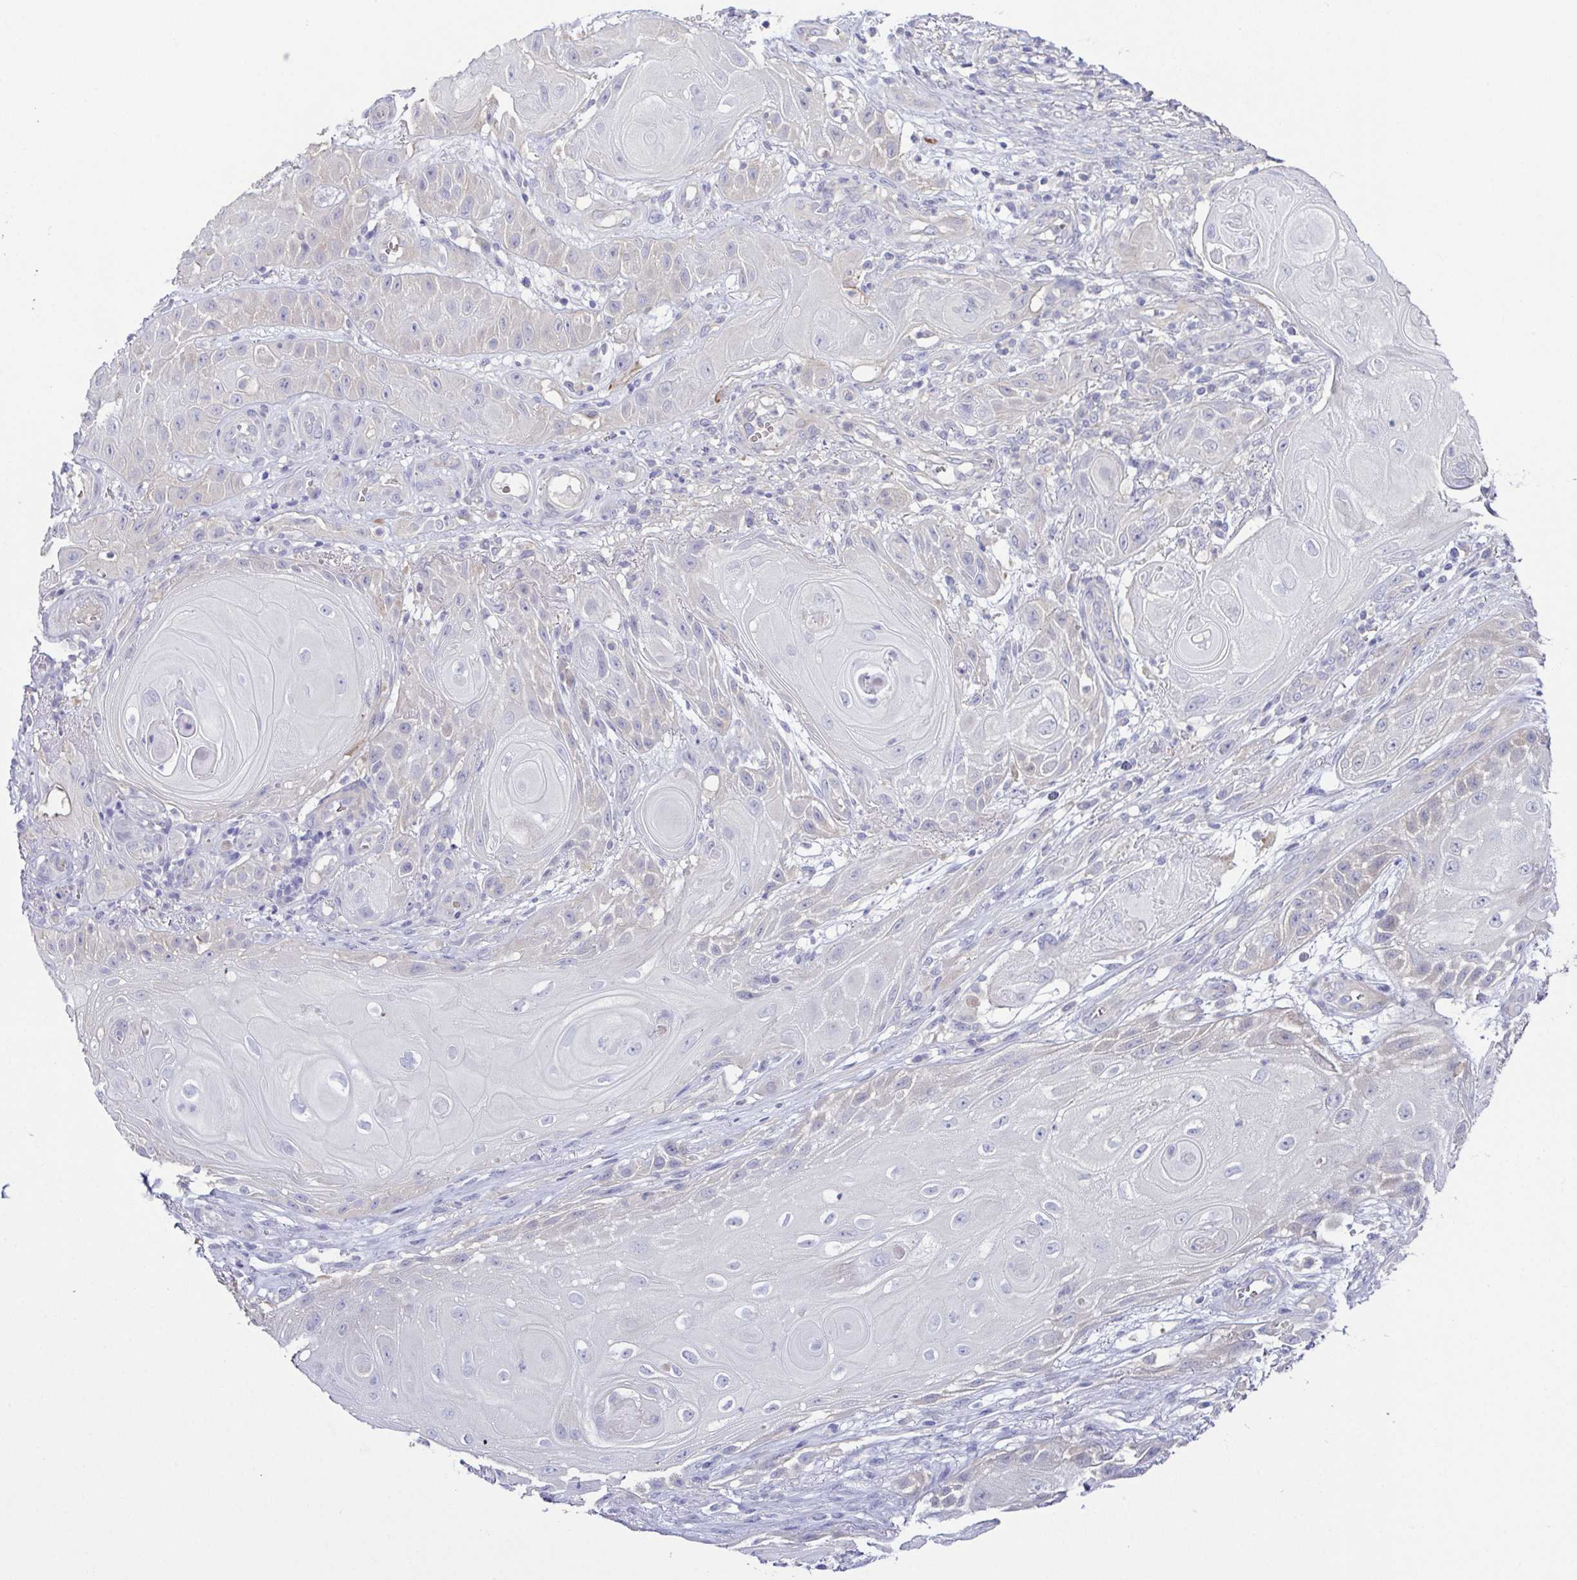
{"staining": {"intensity": "negative", "quantity": "none", "location": "none"}, "tissue": "skin cancer", "cell_type": "Tumor cells", "image_type": "cancer", "snomed": [{"axis": "morphology", "description": "Squamous cell carcinoma, NOS"}, {"axis": "topography", "description": "Skin"}], "caption": "Skin cancer (squamous cell carcinoma) was stained to show a protein in brown. There is no significant positivity in tumor cells.", "gene": "CFAP97D1", "patient": {"sex": "male", "age": 62}}